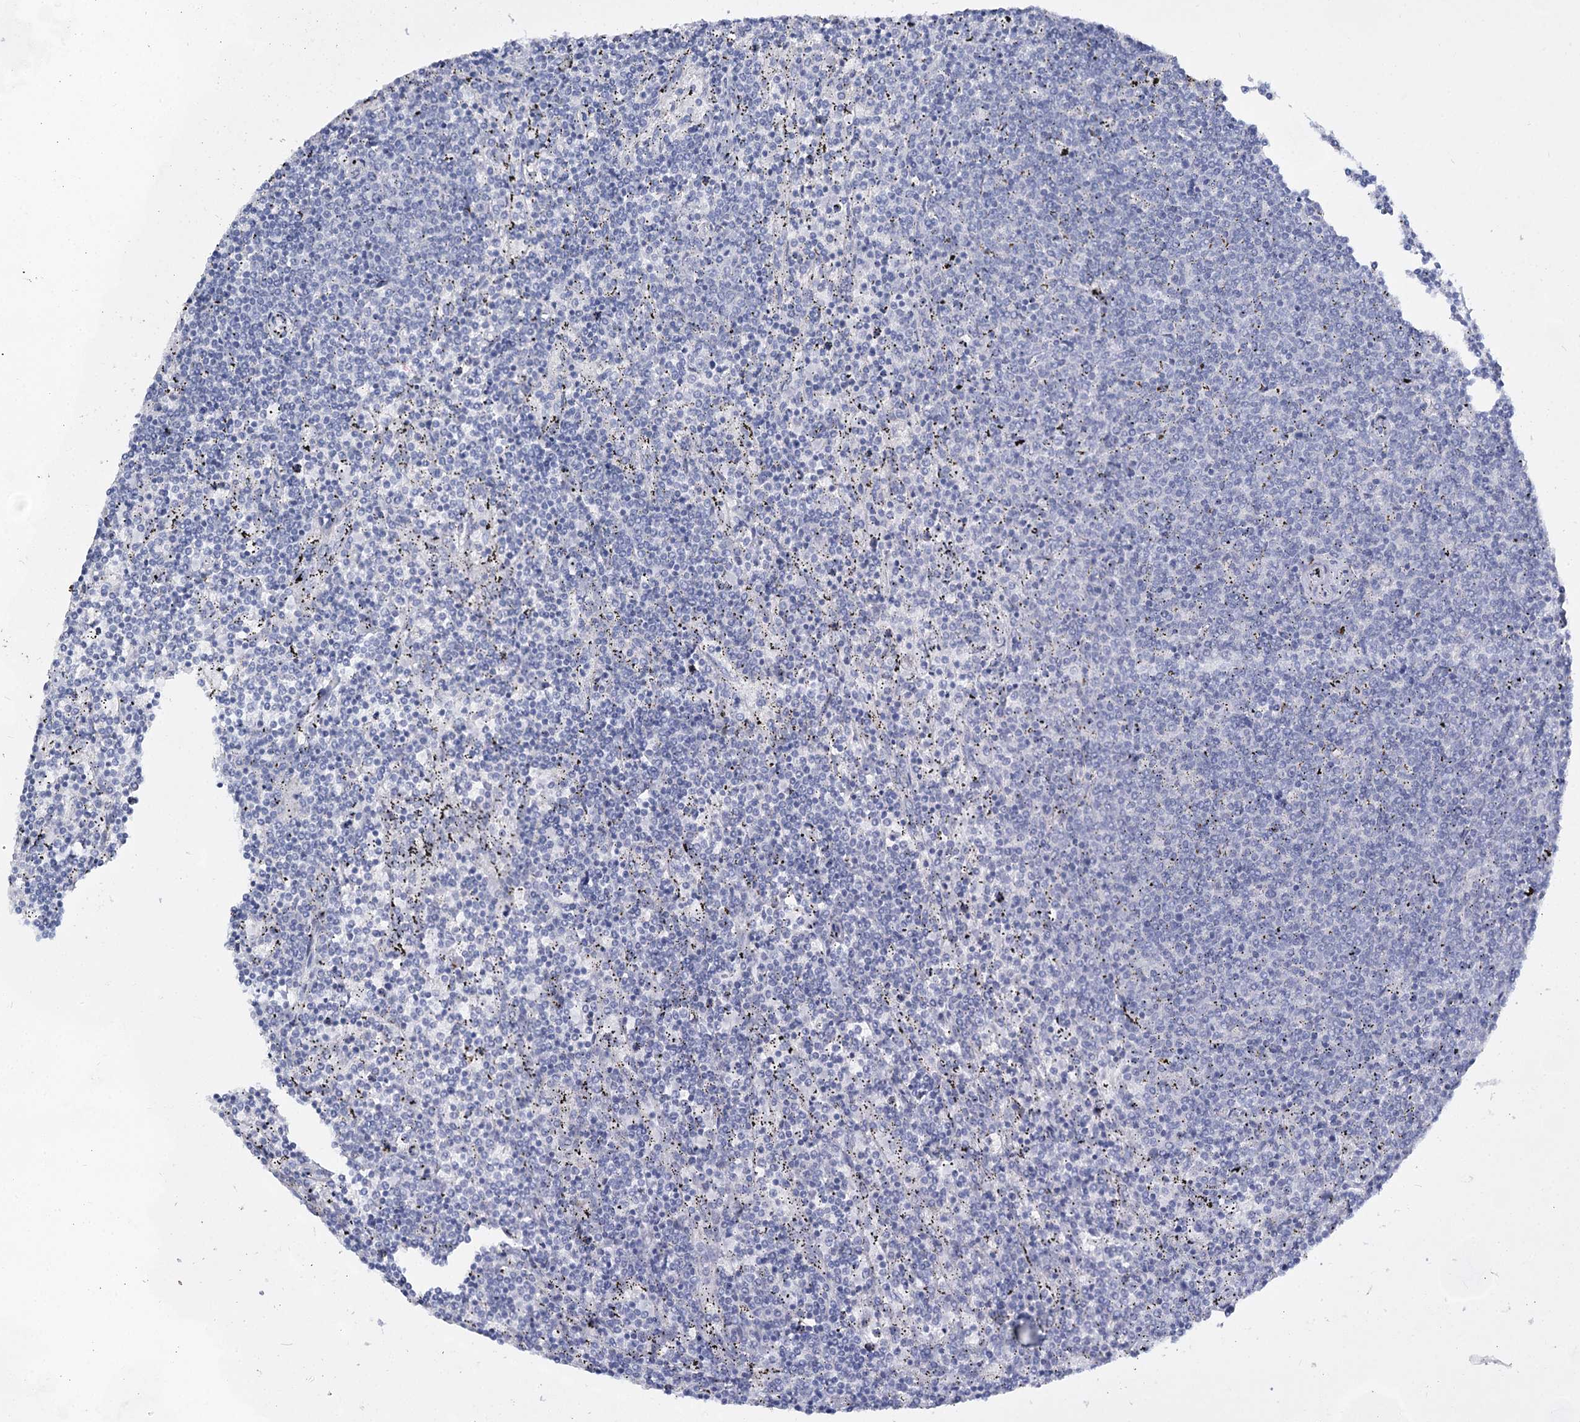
{"staining": {"intensity": "negative", "quantity": "none", "location": "none"}, "tissue": "lymphoma", "cell_type": "Tumor cells", "image_type": "cancer", "snomed": [{"axis": "morphology", "description": "Malignant lymphoma, non-Hodgkin's type, Low grade"}, {"axis": "topography", "description": "Spleen"}], "caption": "There is no significant staining in tumor cells of lymphoma. (Stains: DAB (3,3'-diaminobenzidine) IHC with hematoxylin counter stain, Microscopy: brightfield microscopy at high magnification).", "gene": "SLC17A2", "patient": {"sex": "female", "age": 50}}